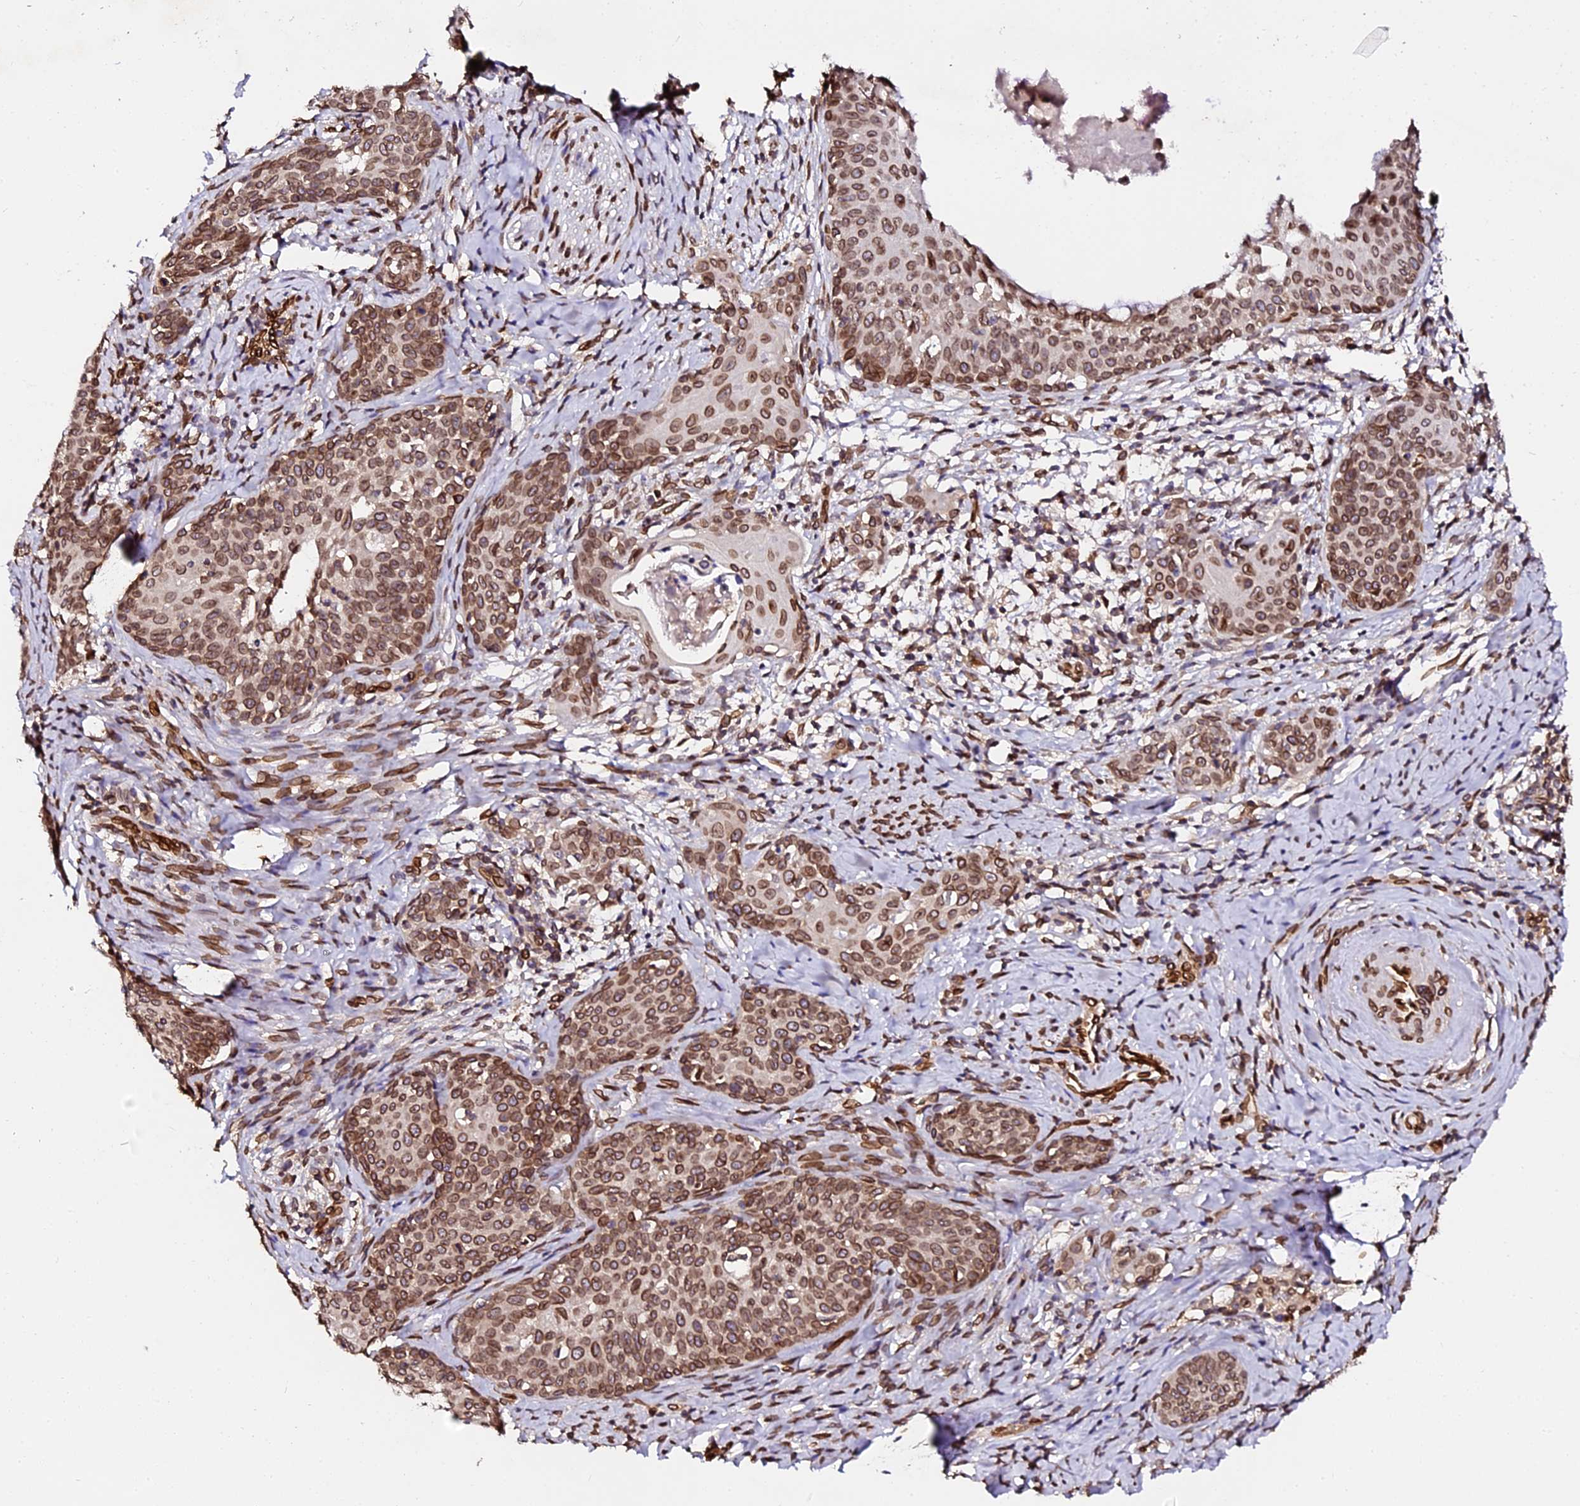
{"staining": {"intensity": "strong", "quantity": ">75%", "location": "cytoplasmic/membranous,nuclear"}, "tissue": "cervical cancer", "cell_type": "Tumor cells", "image_type": "cancer", "snomed": [{"axis": "morphology", "description": "Squamous cell carcinoma, NOS"}, {"axis": "topography", "description": "Cervix"}], "caption": "Squamous cell carcinoma (cervical) stained for a protein (brown) exhibits strong cytoplasmic/membranous and nuclear positive positivity in approximately >75% of tumor cells.", "gene": "ANAPC5", "patient": {"sex": "female", "age": 52}}